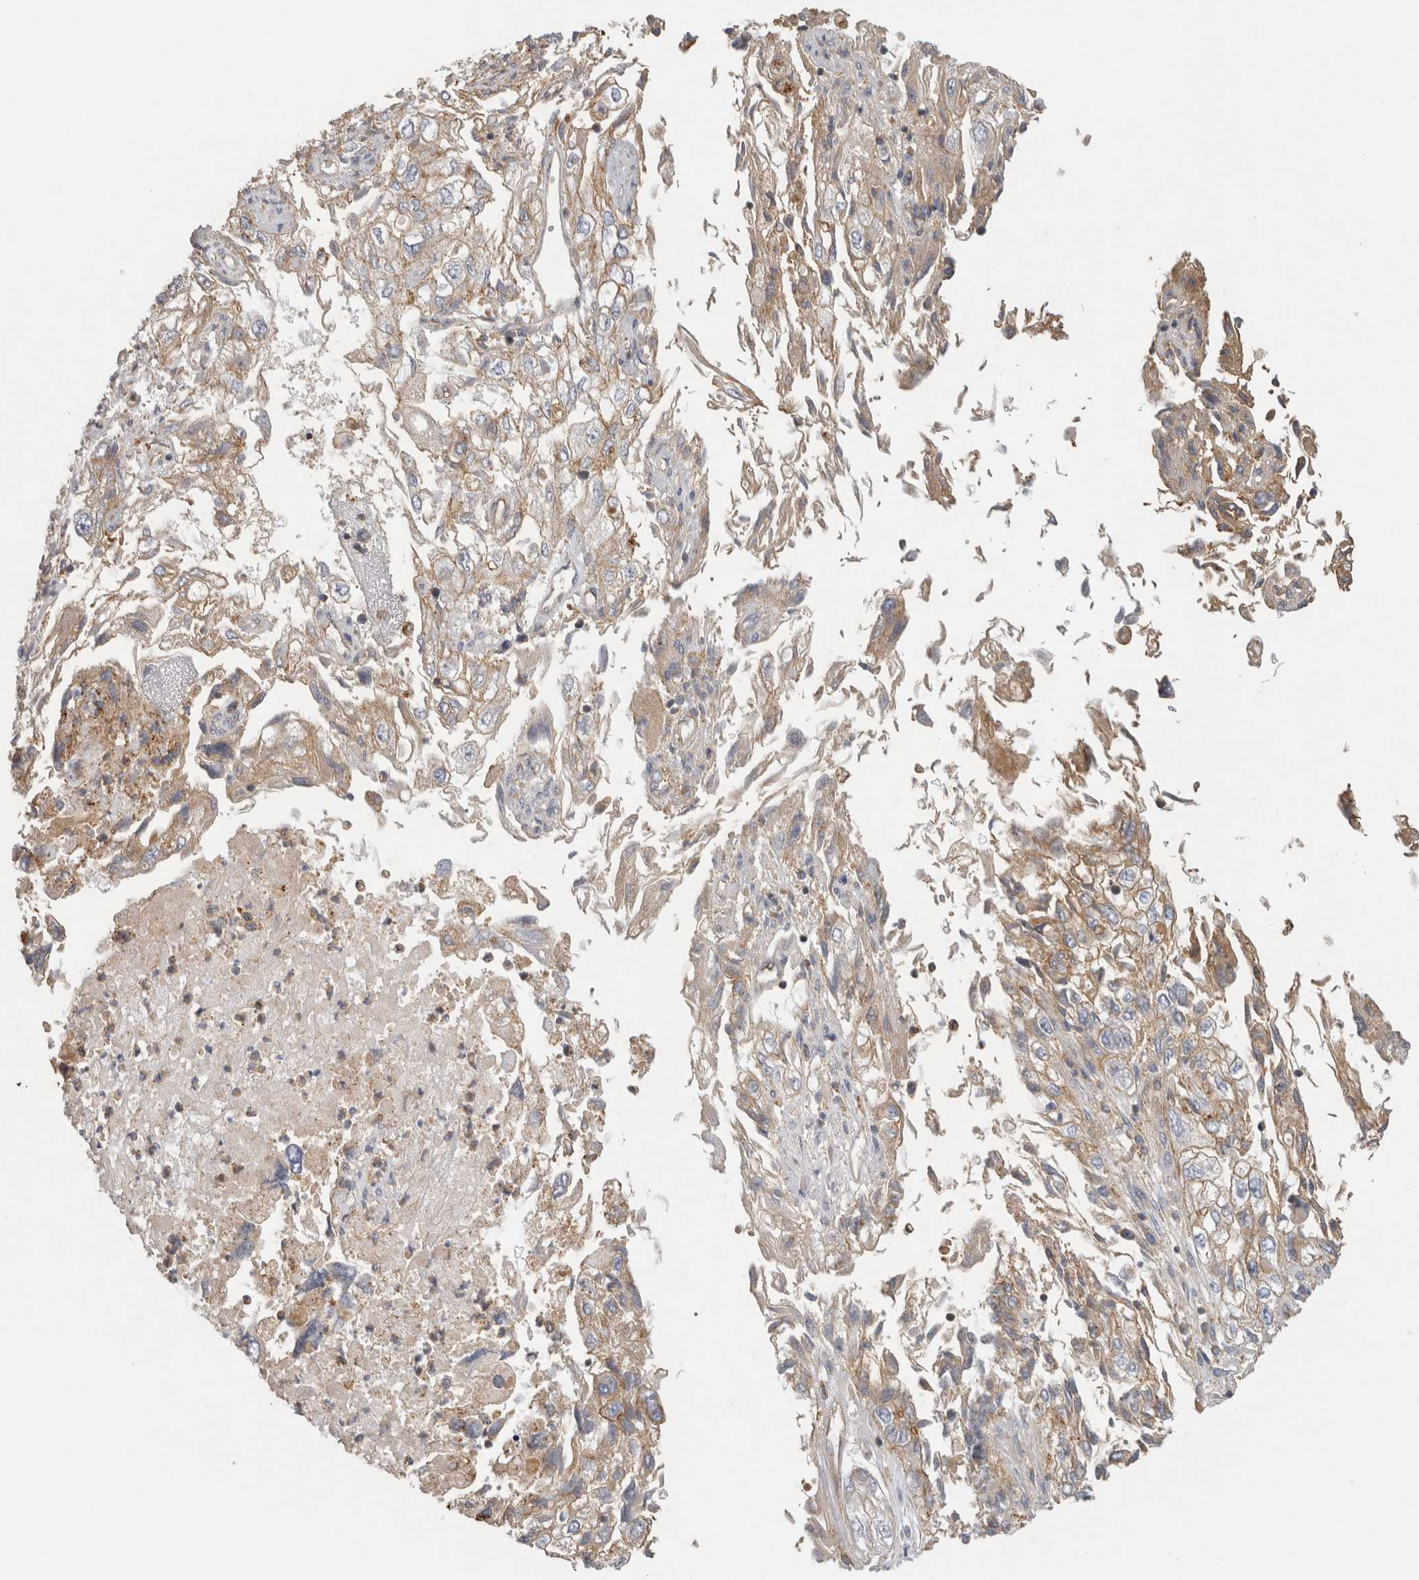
{"staining": {"intensity": "weak", "quantity": "<25%", "location": "cytoplasmic/membranous"}, "tissue": "endometrial cancer", "cell_type": "Tumor cells", "image_type": "cancer", "snomed": [{"axis": "morphology", "description": "Adenocarcinoma, NOS"}, {"axis": "topography", "description": "Endometrium"}], "caption": "This is an immunohistochemistry (IHC) image of human endometrial cancer. There is no staining in tumor cells.", "gene": "CHMP6", "patient": {"sex": "female", "age": 49}}